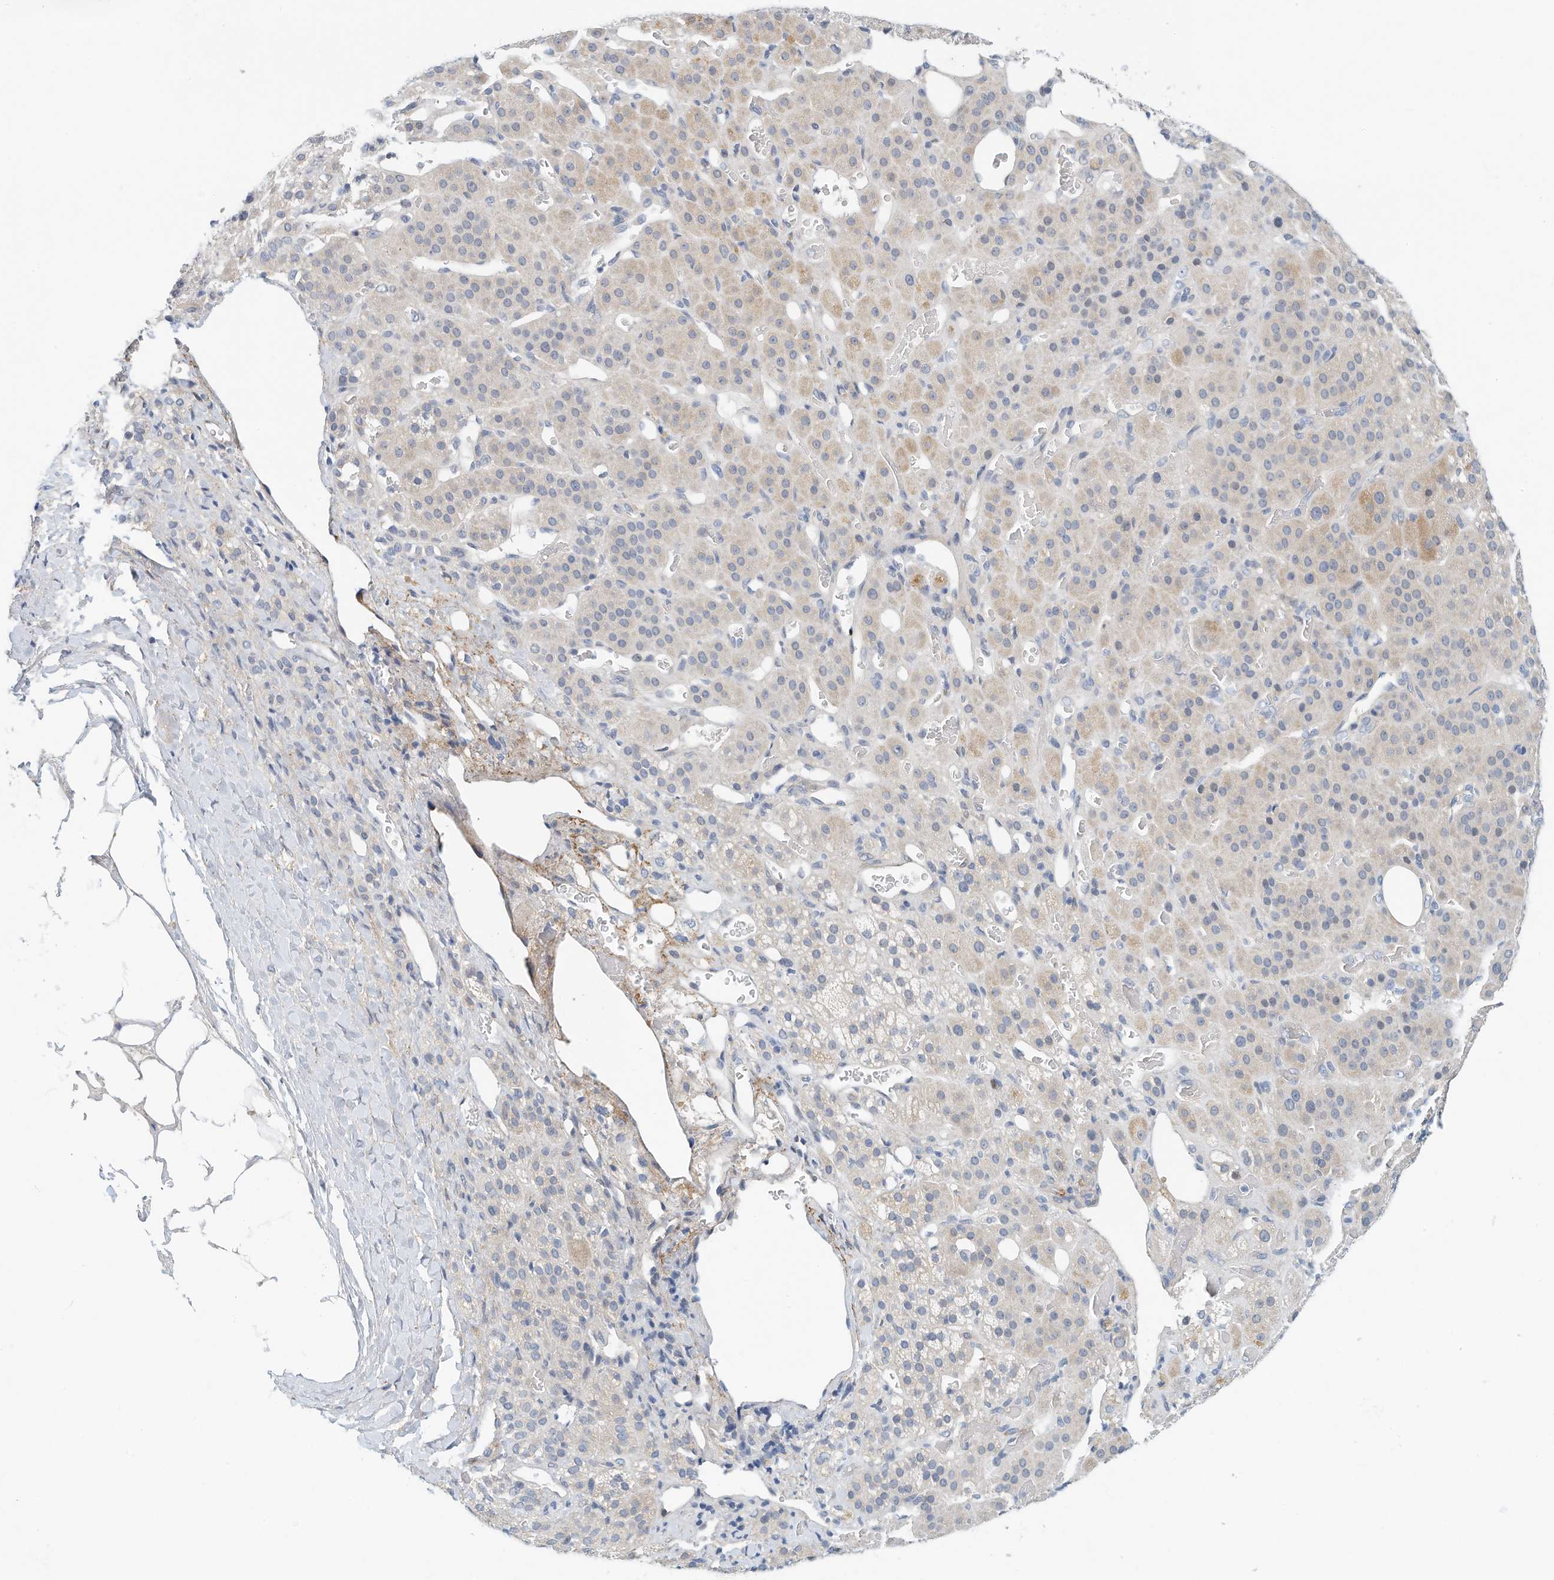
{"staining": {"intensity": "weak", "quantity": "<25%", "location": "cytoplasmic/membranous"}, "tissue": "adrenal gland", "cell_type": "Glandular cells", "image_type": "normal", "snomed": [{"axis": "morphology", "description": "Normal tissue, NOS"}, {"axis": "topography", "description": "Adrenal gland"}], "caption": "Glandular cells are negative for brown protein staining in unremarkable adrenal gland. (Brightfield microscopy of DAB immunohistochemistry at high magnification).", "gene": "ARHGAP28", "patient": {"sex": "male", "age": 57}}